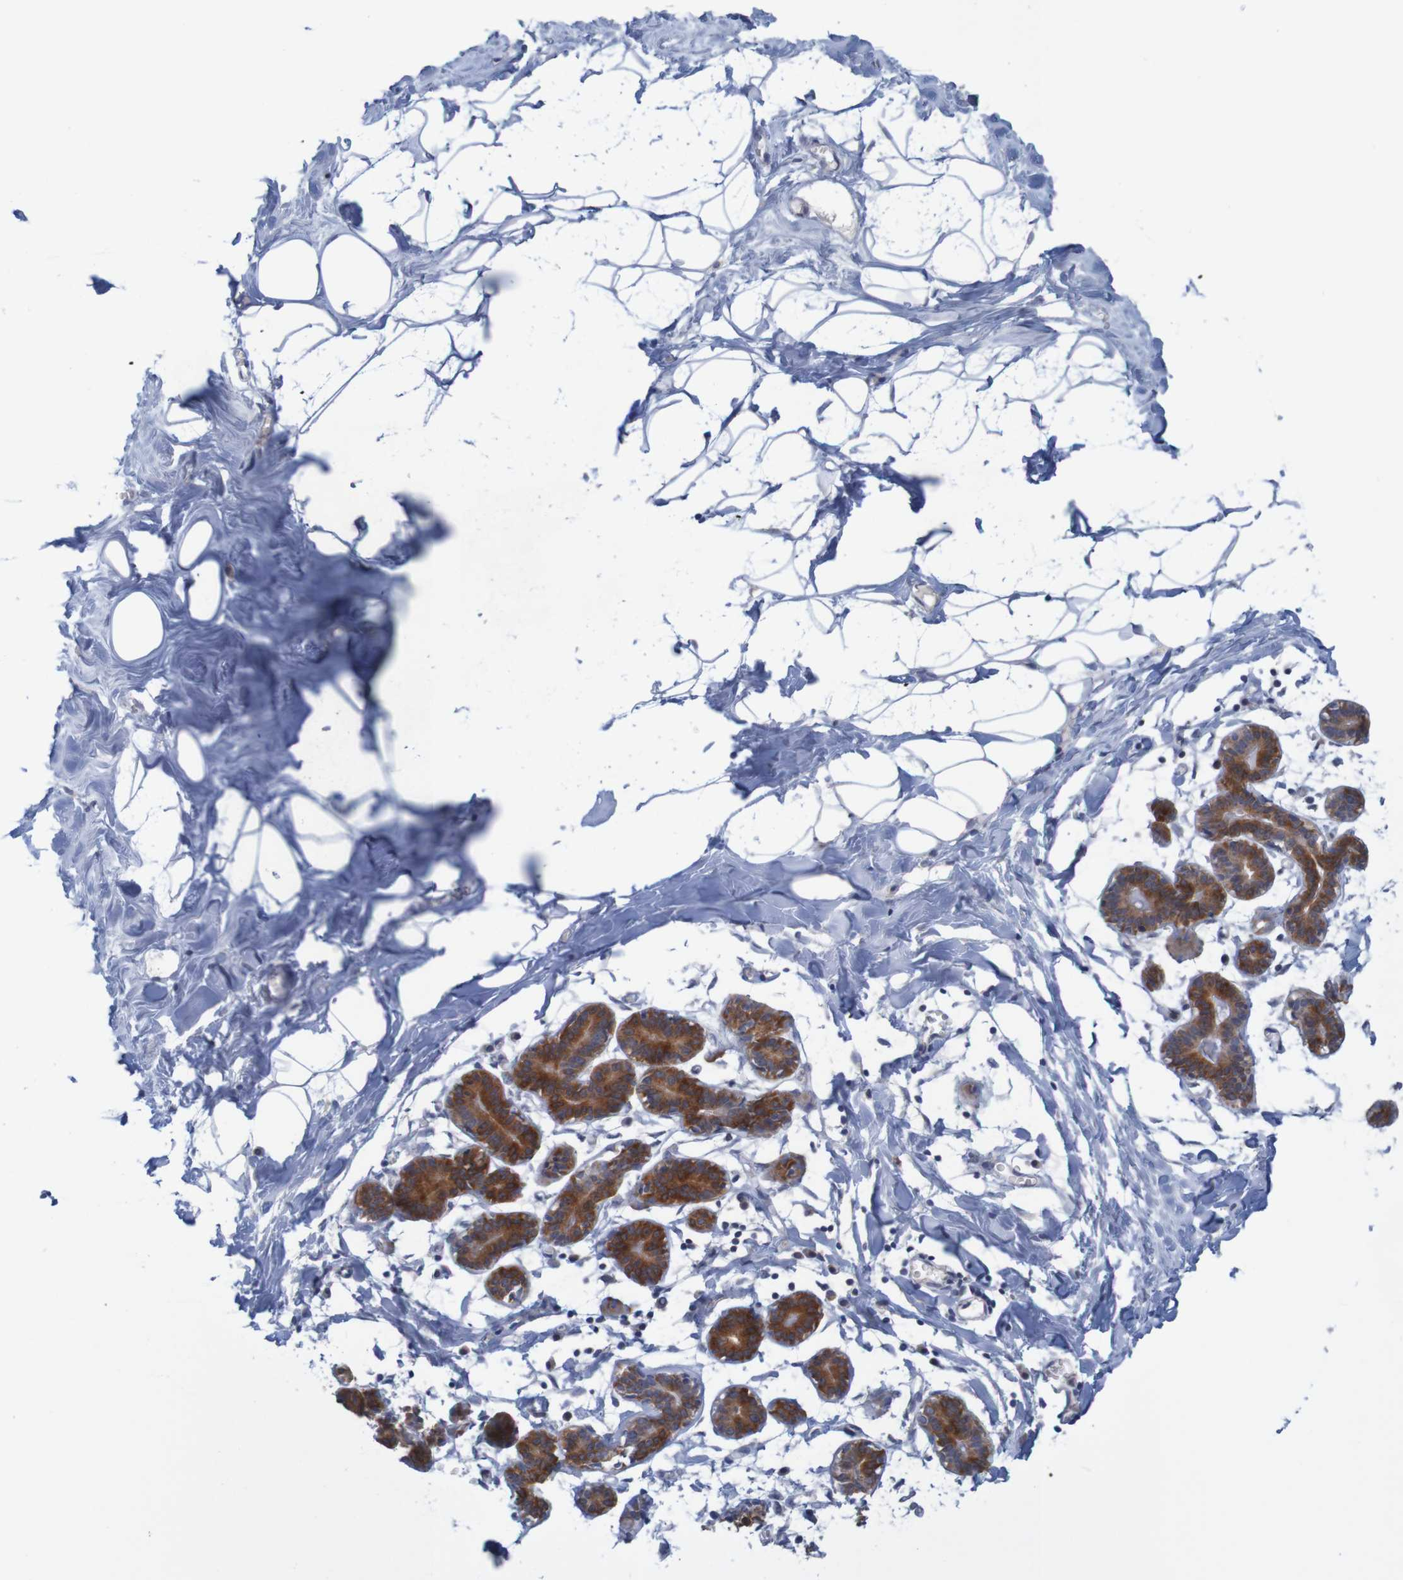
{"staining": {"intensity": "negative", "quantity": "none", "location": "none"}, "tissue": "breast", "cell_type": "Adipocytes", "image_type": "normal", "snomed": [{"axis": "morphology", "description": "Normal tissue, NOS"}, {"axis": "topography", "description": "Breast"}], "caption": "An immunohistochemistry (IHC) photomicrograph of unremarkable breast is shown. There is no staining in adipocytes of breast.", "gene": "NAV2", "patient": {"sex": "female", "age": 27}}